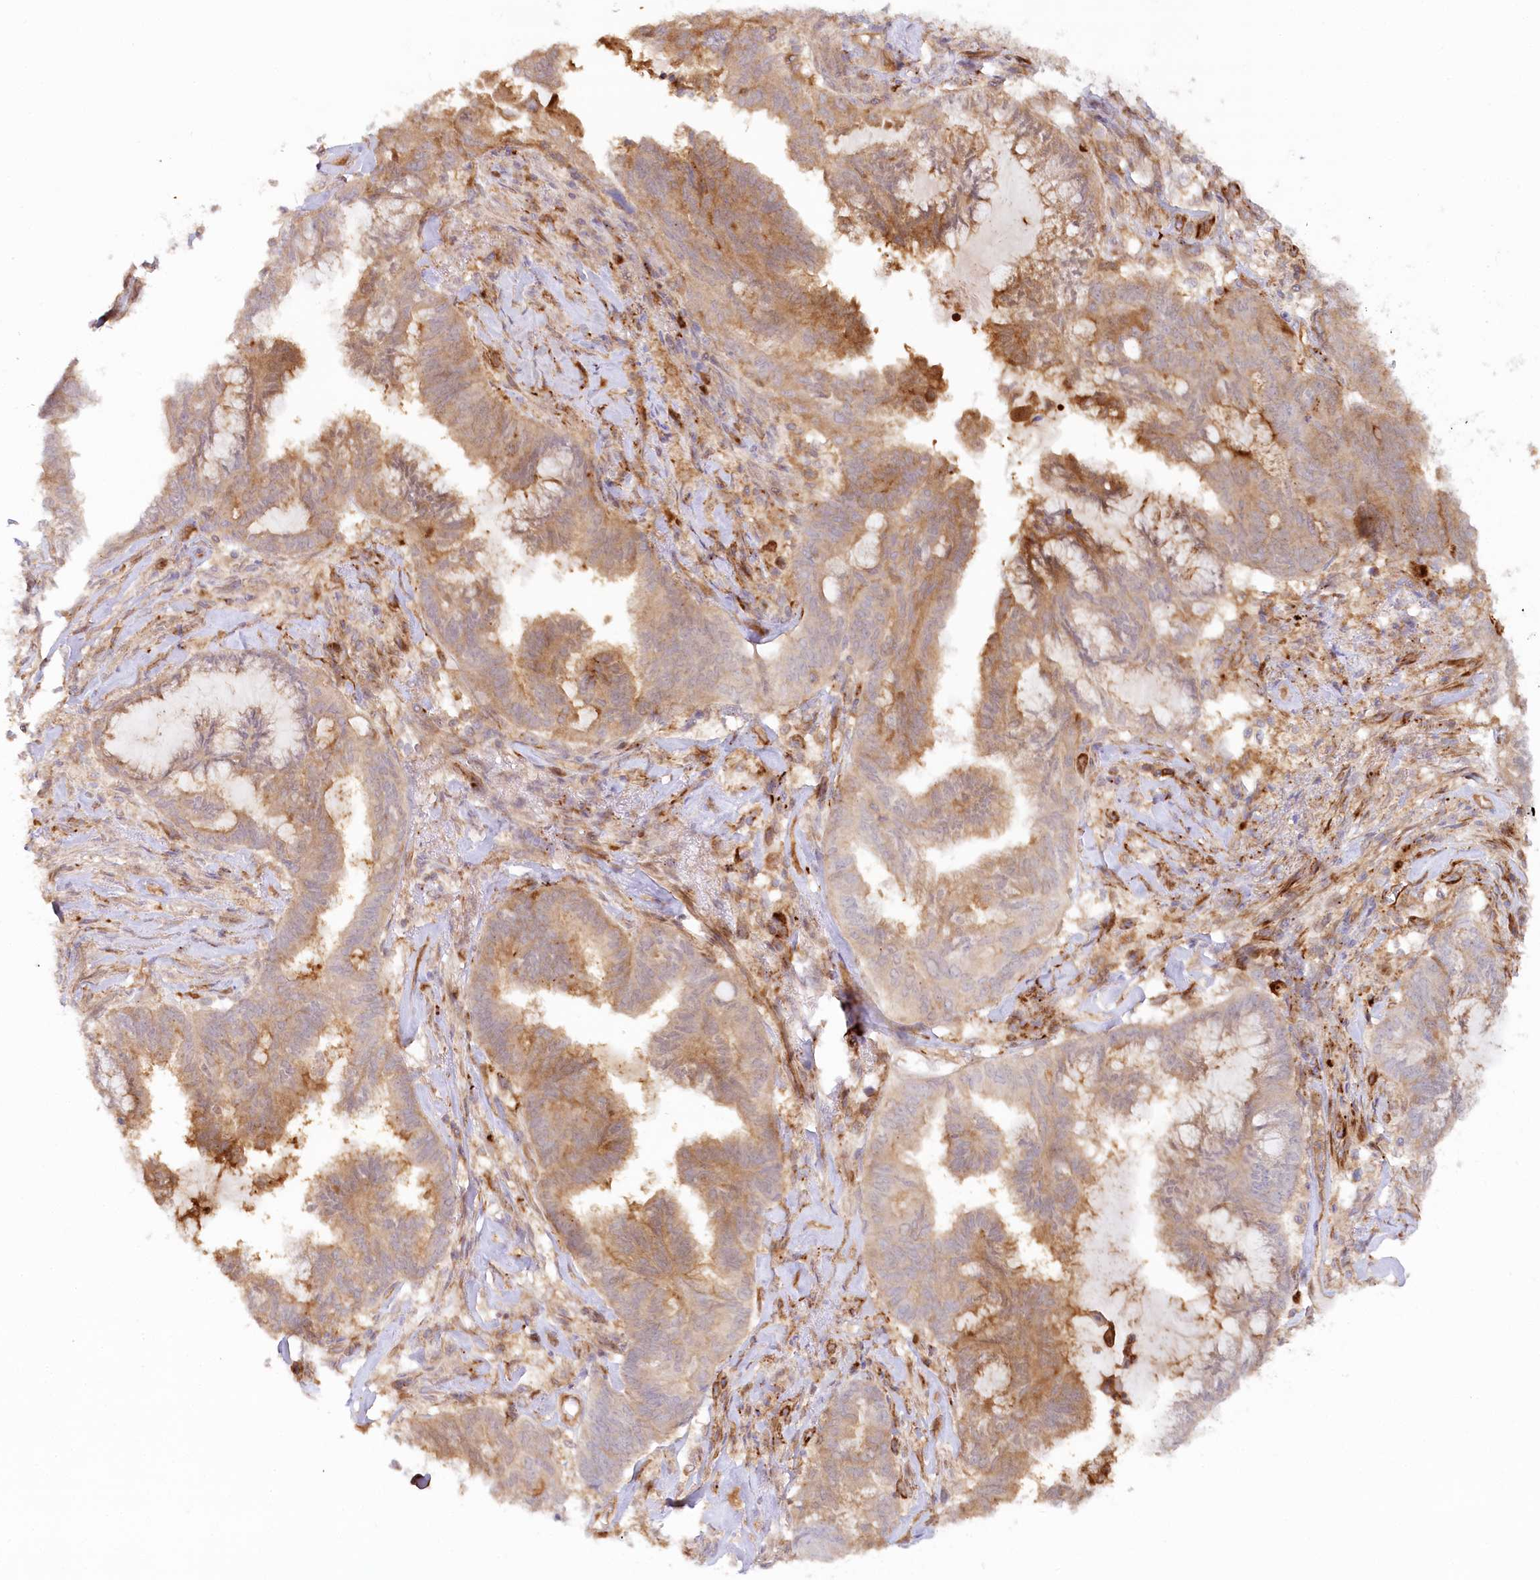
{"staining": {"intensity": "moderate", "quantity": ">75%", "location": "cytoplasmic/membranous"}, "tissue": "endometrial cancer", "cell_type": "Tumor cells", "image_type": "cancer", "snomed": [{"axis": "morphology", "description": "Adenocarcinoma, NOS"}, {"axis": "topography", "description": "Endometrium"}], "caption": "Adenocarcinoma (endometrial) stained with immunohistochemistry (IHC) reveals moderate cytoplasmic/membranous staining in about >75% of tumor cells.", "gene": "GBE1", "patient": {"sex": "female", "age": 86}}